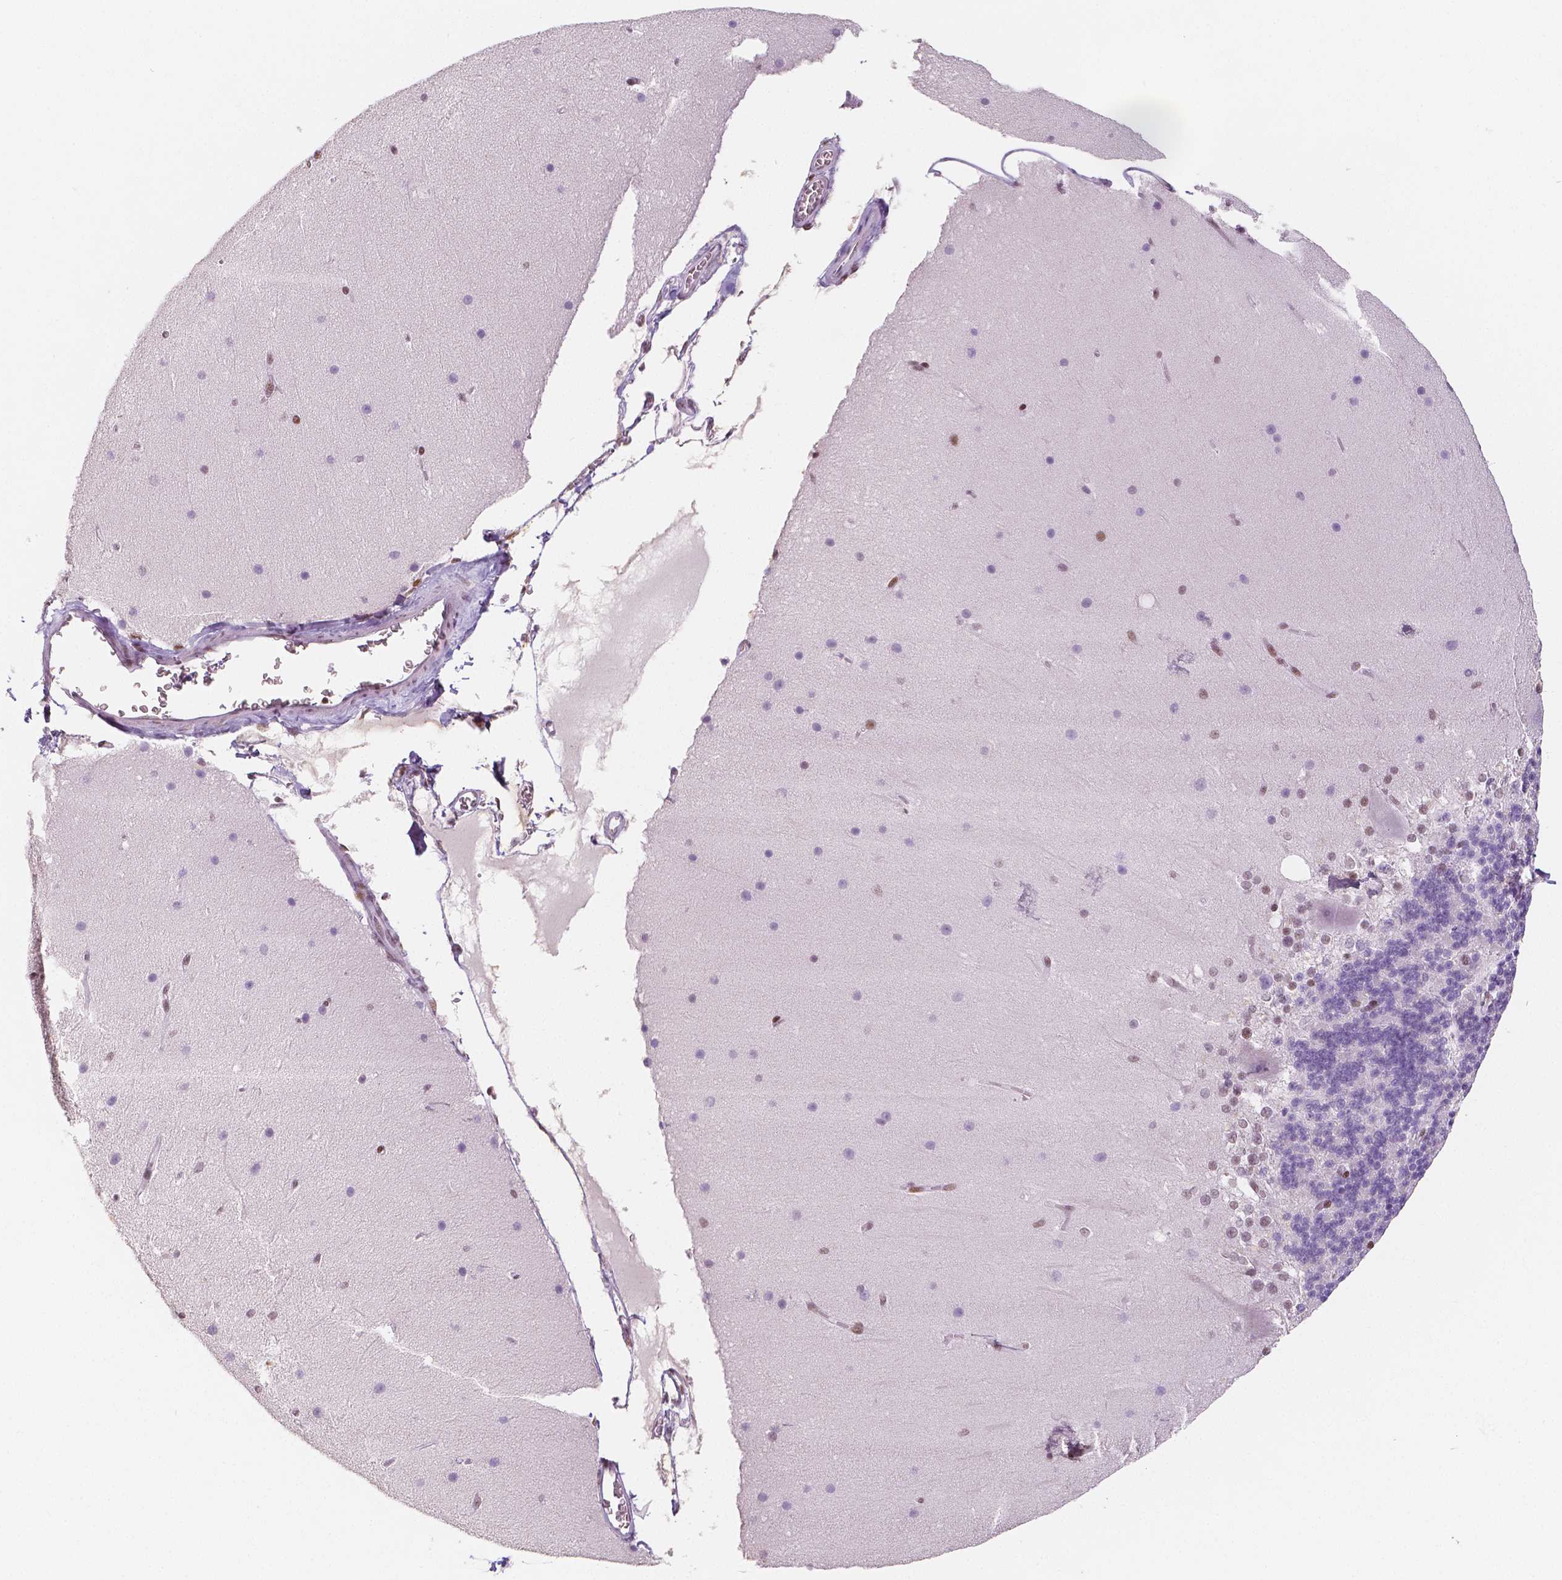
{"staining": {"intensity": "negative", "quantity": "none", "location": "none"}, "tissue": "cerebellum", "cell_type": "Cells in granular layer", "image_type": "normal", "snomed": [{"axis": "morphology", "description": "Normal tissue, NOS"}, {"axis": "topography", "description": "Cerebellum"}], "caption": "IHC histopathology image of unremarkable human cerebellum stained for a protein (brown), which displays no expression in cells in granular layer.", "gene": "HDAC1", "patient": {"sex": "female", "age": 19}}